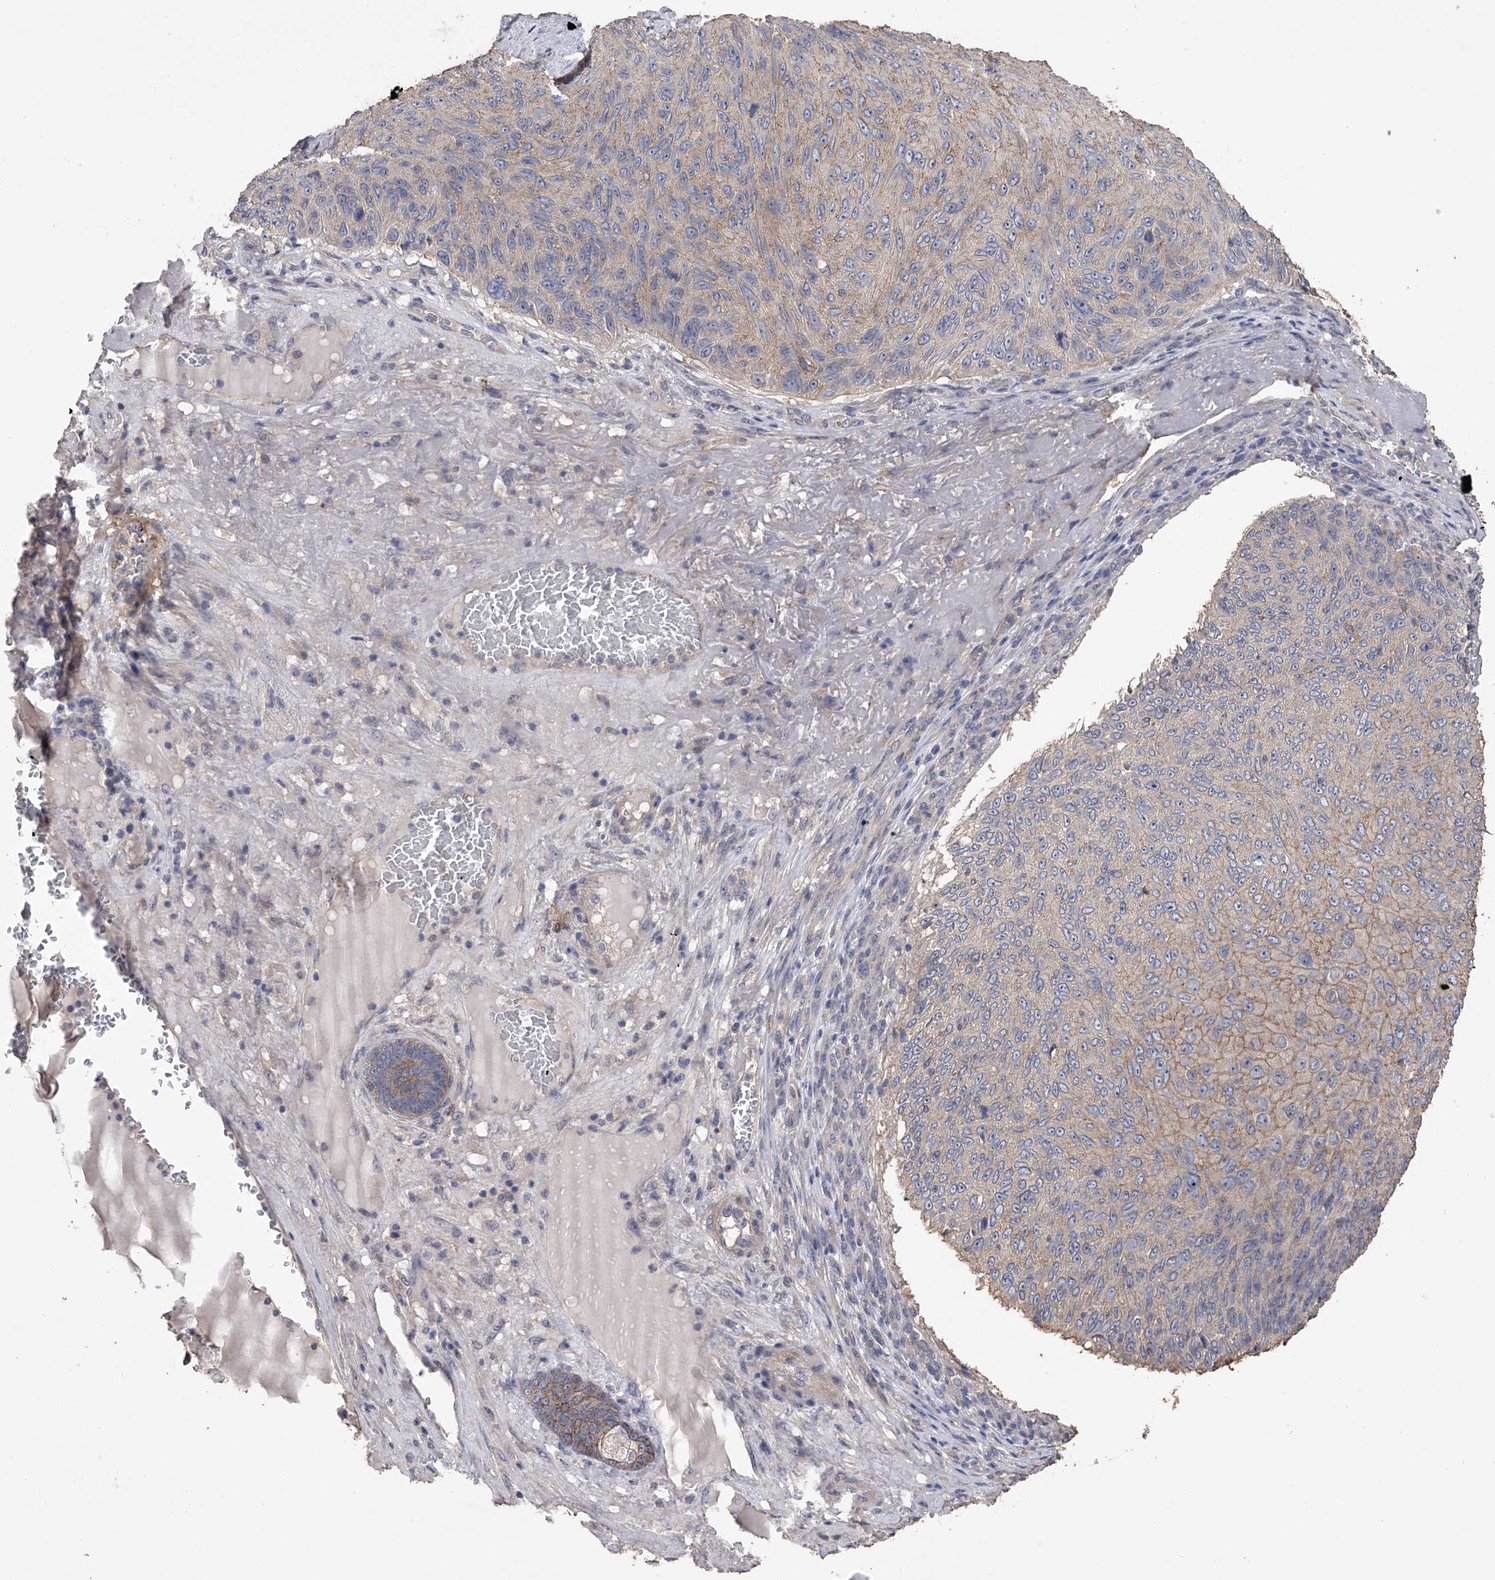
{"staining": {"intensity": "moderate", "quantity": "25%-75%", "location": "cytoplasmic/membranous"}, "tissue": "skin cancer", "cell_type": "Tumor cells", "image_type": "cancer", "snomed": [{"axis": "morphology", "description": "Squamous cell carcinoma, NOS"}, {"axis": "topography", "description": "Skin"}], "caption": "Tumor cells exhibit moderate cytoplasmic/membranous positivity in about 25%-75% of cells in squamous cell carcinoma (skin).", "gene": "ZNF343", "patient": {"sex": "female", "age": 88}}